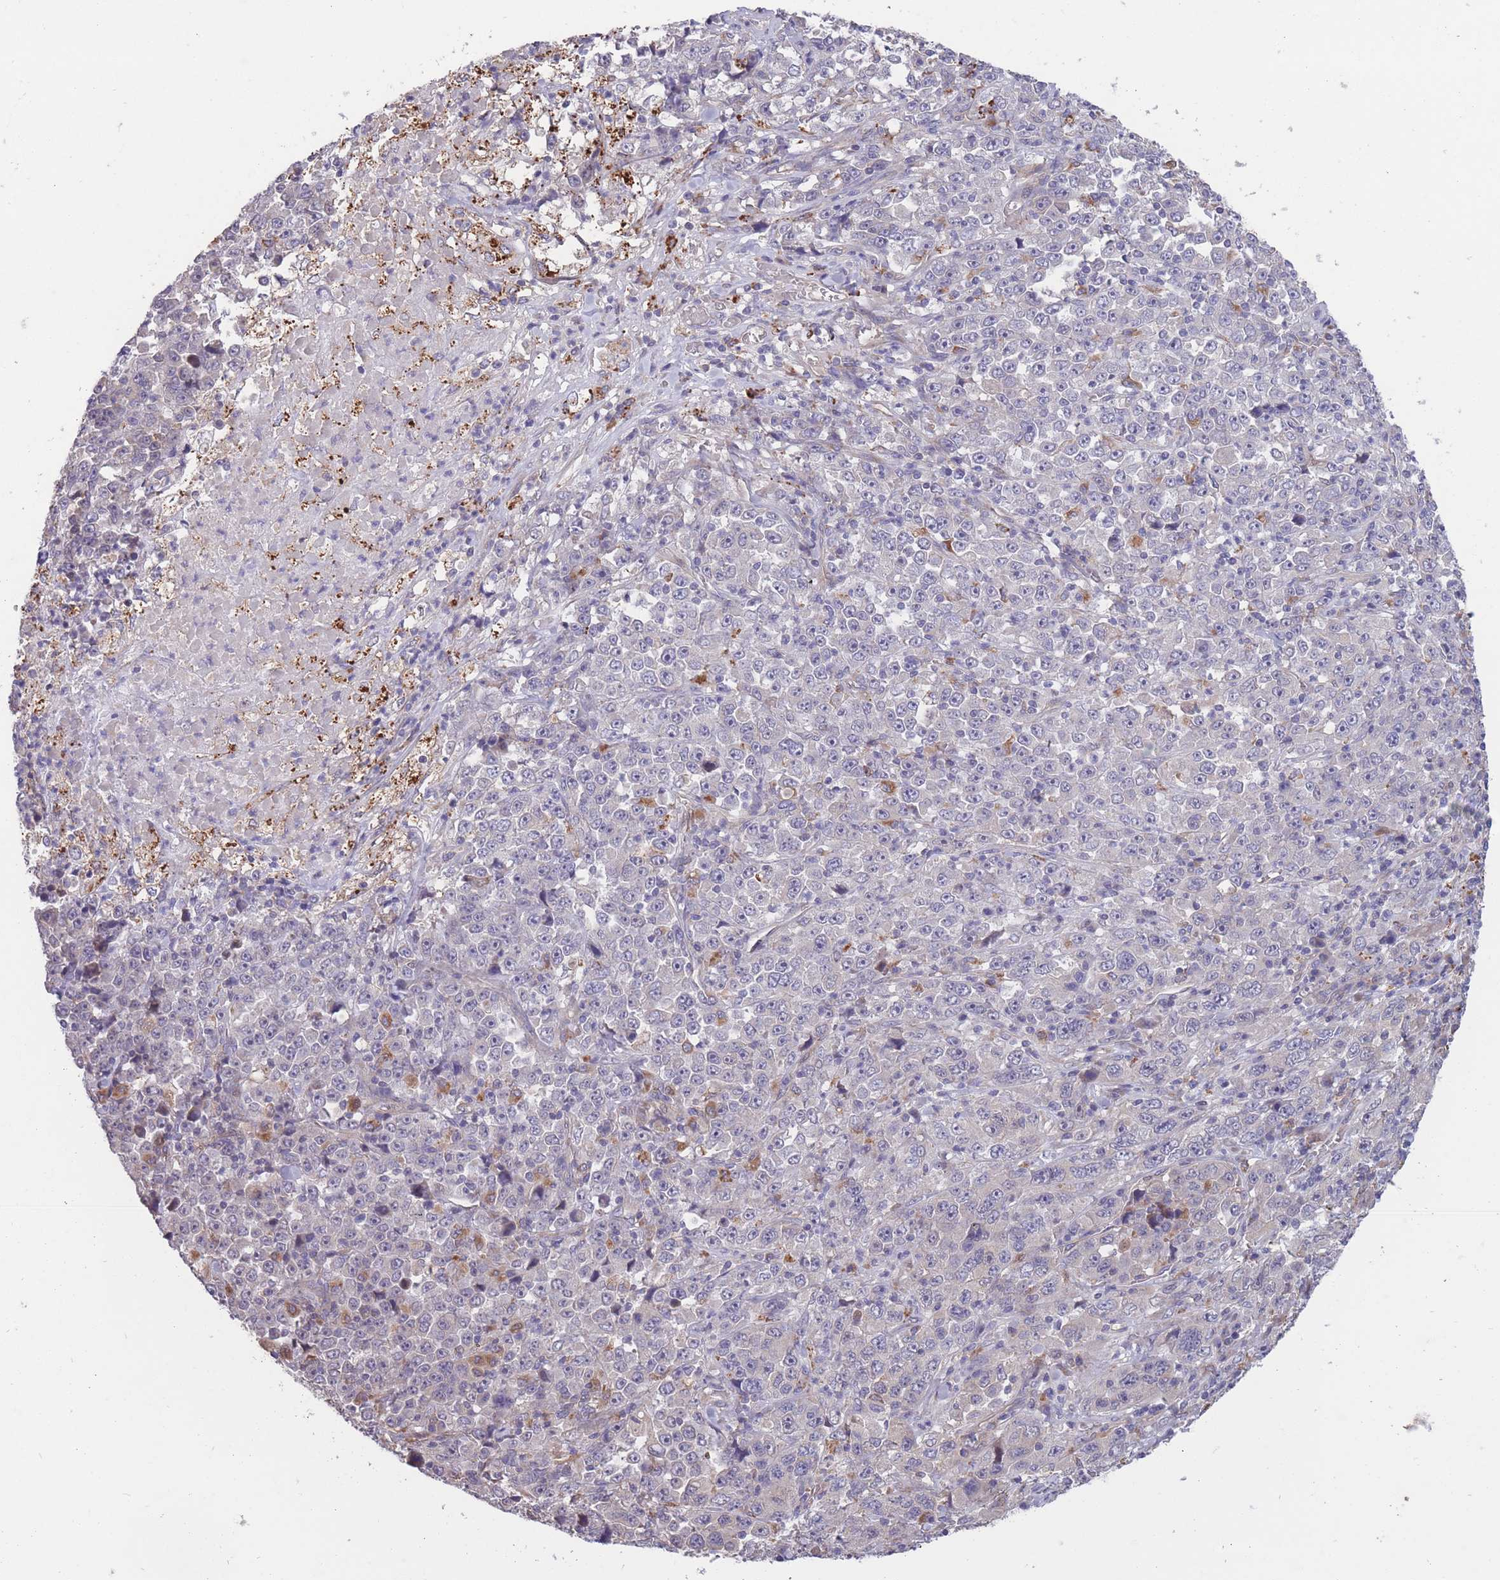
{"staining": {"intensity": "negative", "quantity": "none", "location": "none"}, "tissue": "stomach cancer", "cell_type": "Tumor cells", "image_type": "cancer", "snomed": [{"axis": "morphology", "description": "Normal tissue, NOS"}, {"axis": "morphology", "description": "Adenocarcinoma, NOS"}, {"axis": "topography", "description": "Stomach, upper"}, {"axis": "topography", "description": "Stomach"}], "caption": "Immunohistochemical staining of adenocarcinoma (stomach) exhibits no significant expression in tumor cells. (Immunohistochemistry (ihc), brightfield microscopy, high magnification).", "gene": "ITPKC", "patient": {"sex": "male", "age": 59}}